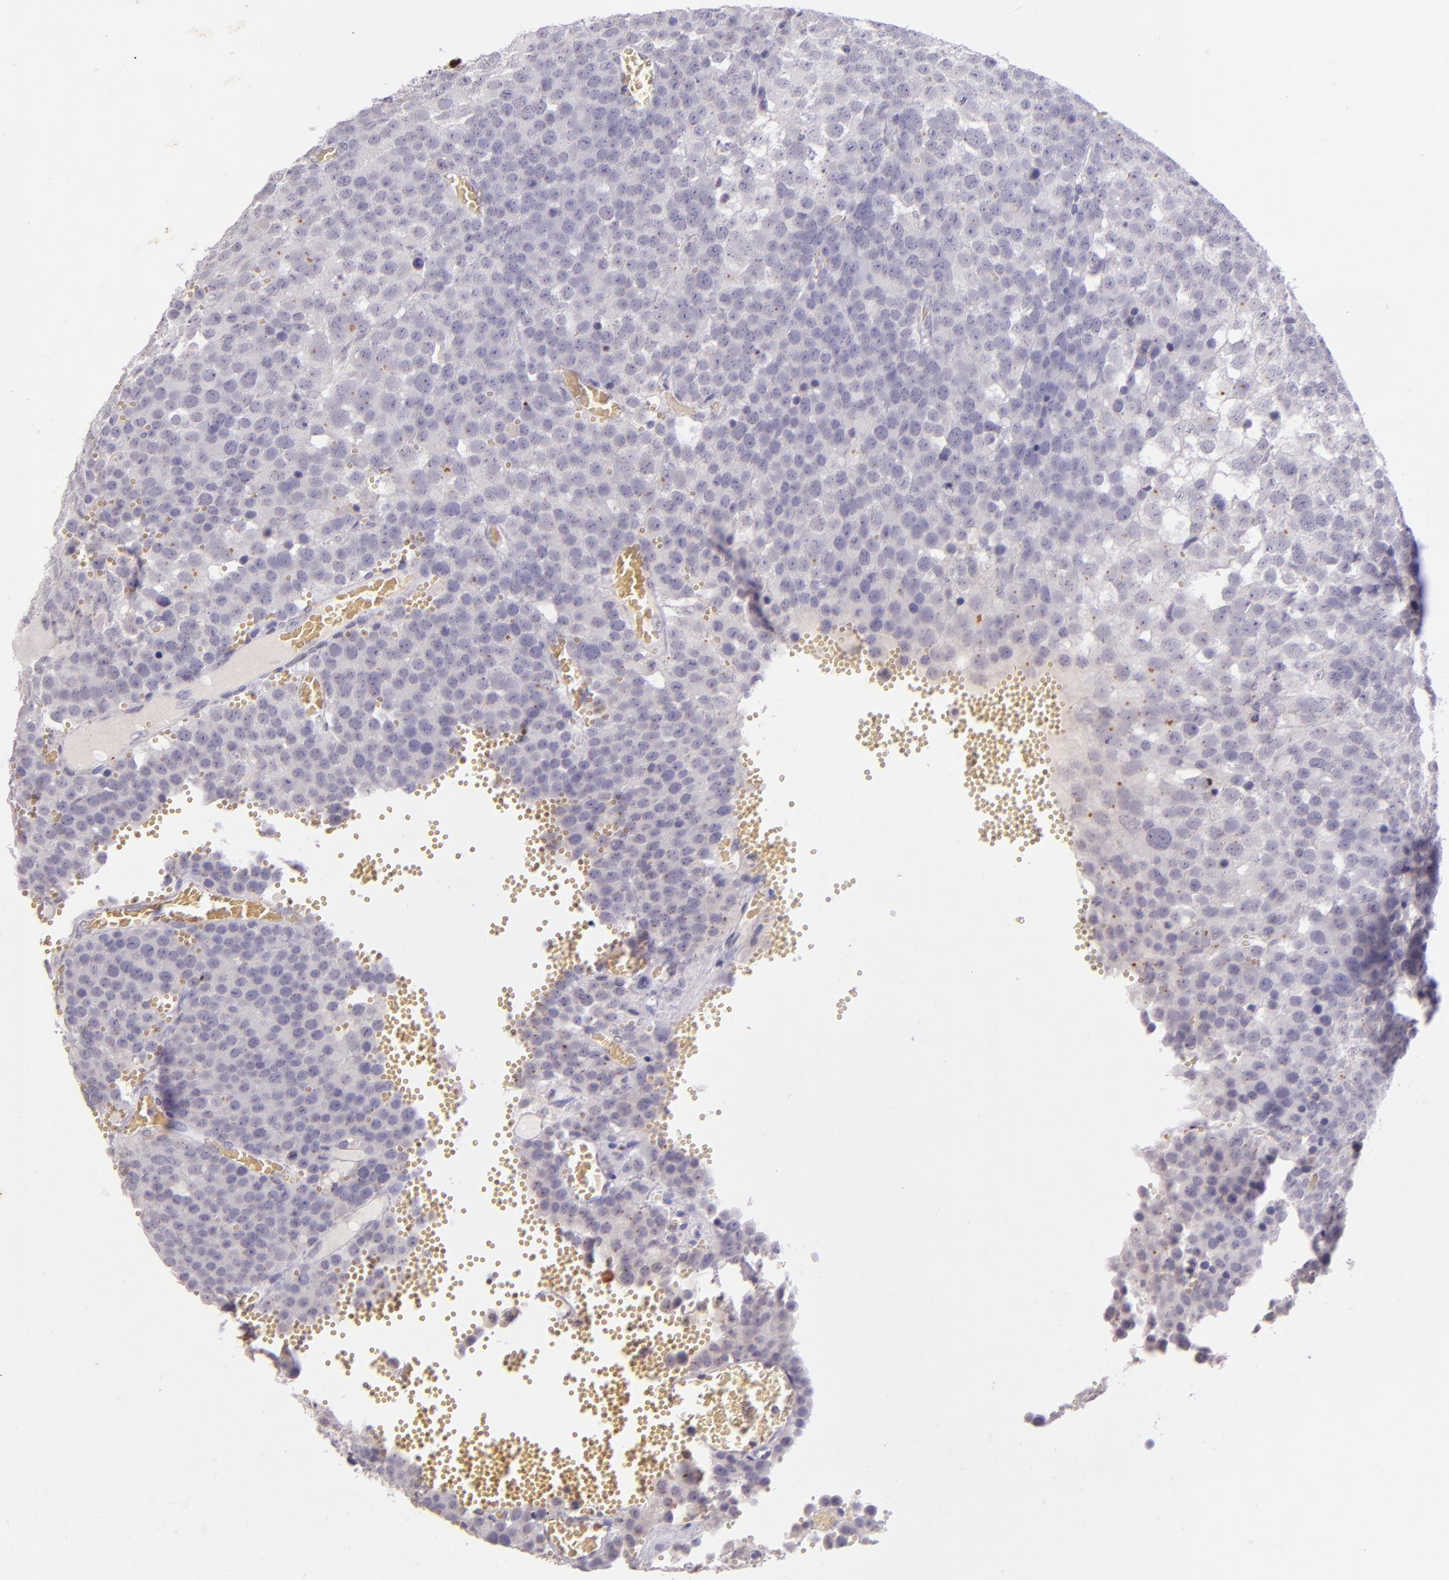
{"staining": {"intensity": "negative", "quantity": "none", "location": "none"}, "tissue": "testis cancer", "cell_type": "Tumor cells", "image_type": "cancer", "snomed": [{"axis": "morphology", "description": "Seminoma, NOS"}, {"axis": "topography", "description": "Testis"}], "caption": "The micrograph shows no staining of tumor cells in testis cancer (seminoma).", "gene": "RTN1", "patient": {"sex": "male", "age": 71}}